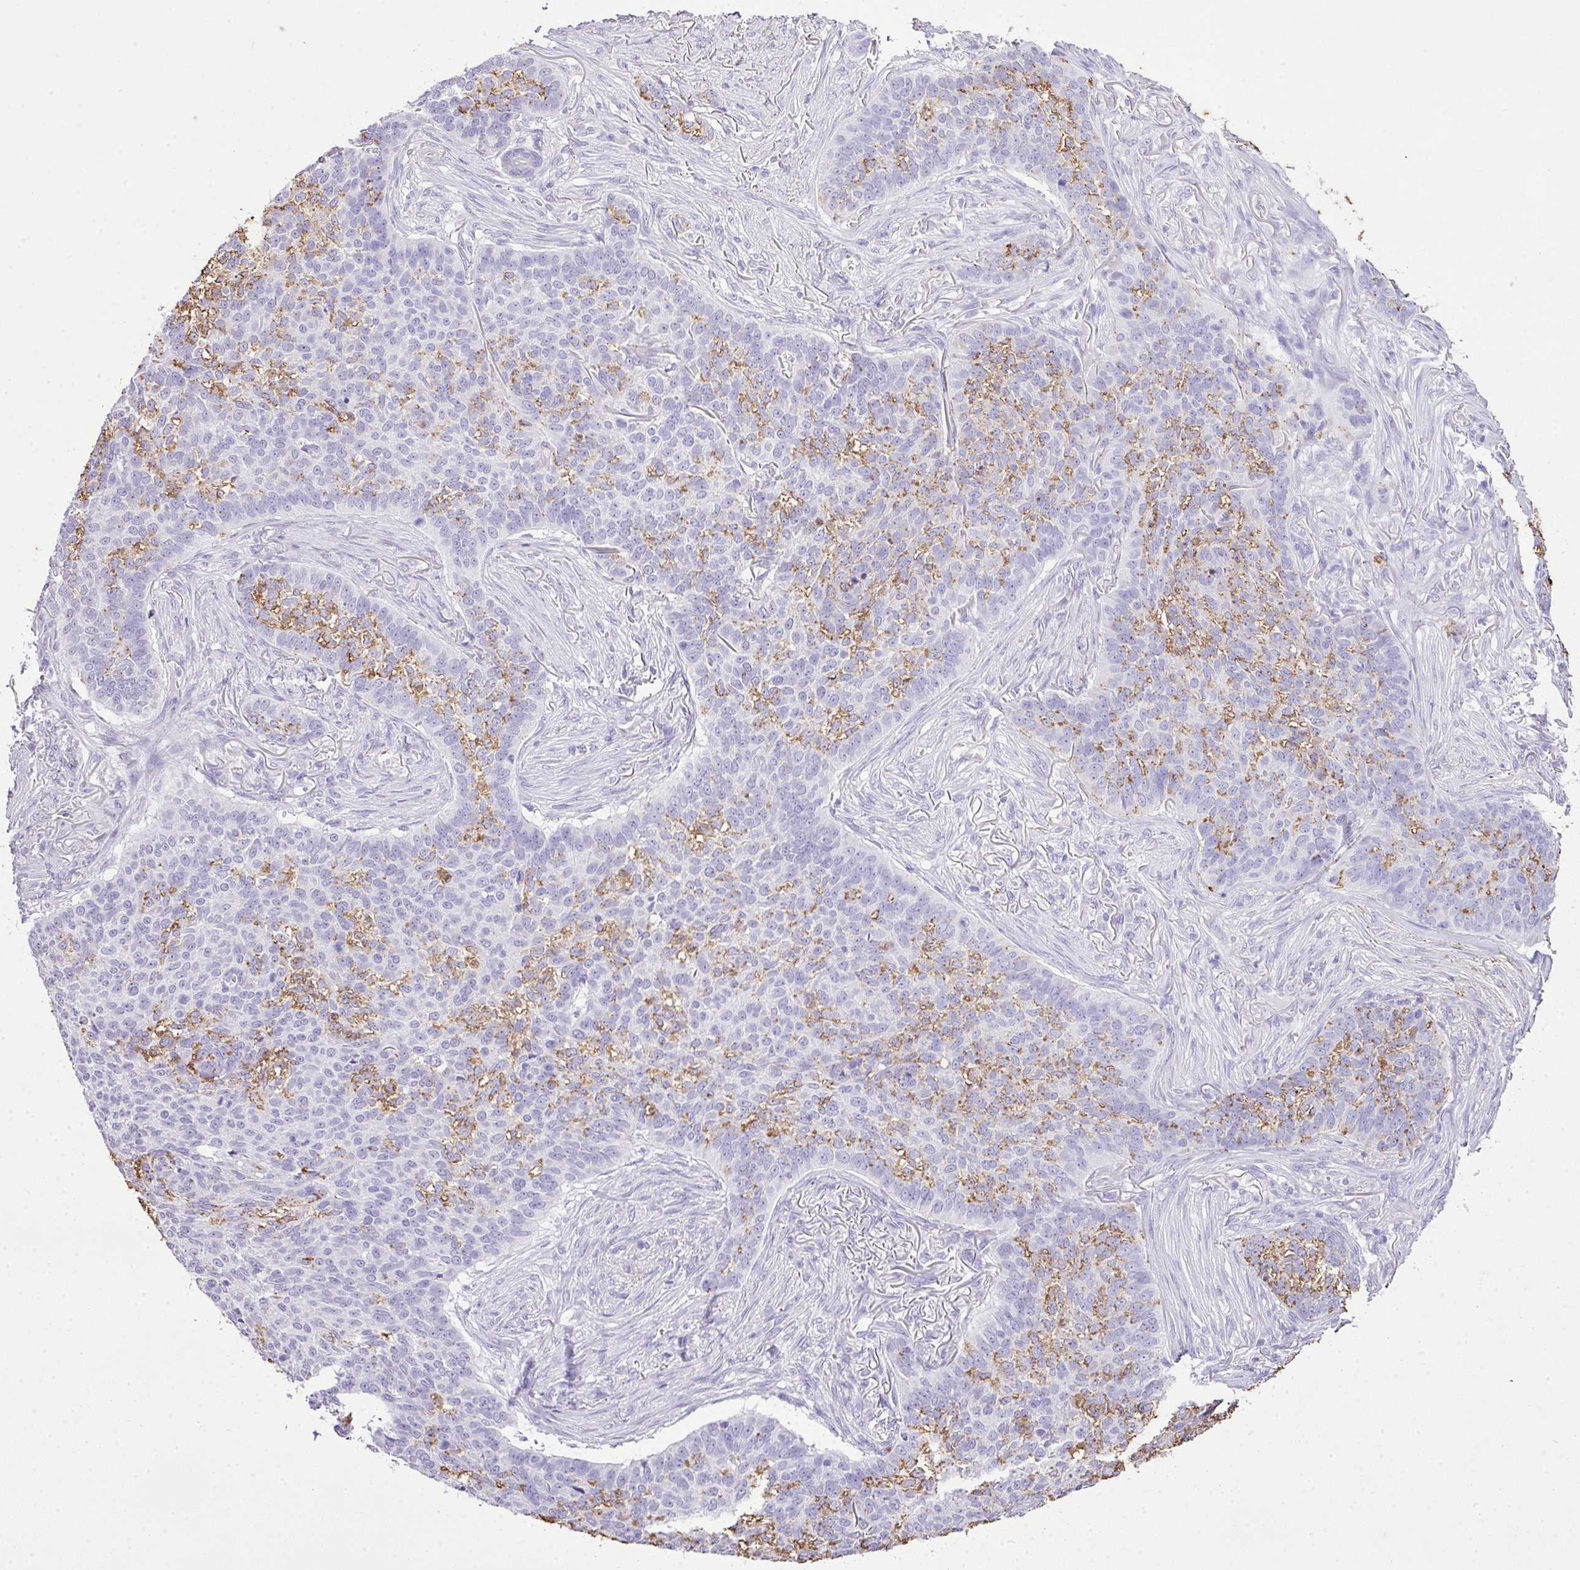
{"staining": {"intensity": "moderate", "quantity": "<25%", "location": "cytoplasmic/membranous"}, "tissue": "skin cancer", "cell_type": "Tumor cells", "image_type": "cancer", "snomed": [{"axis": "morphology", "description": "Basal cell carcinoma"}, {"axis": "topography", "description": "Skin"}], "caption": "Immunohistochemistry (IHC) image of human skin cancer stained for a protein (brown), which displays low levels of moderate cytoplasmic/membranous positivity in approximately <25% of tumor cells.", "gene": "KCNJ11", "patient": {"sex": "male", "age": 85}}